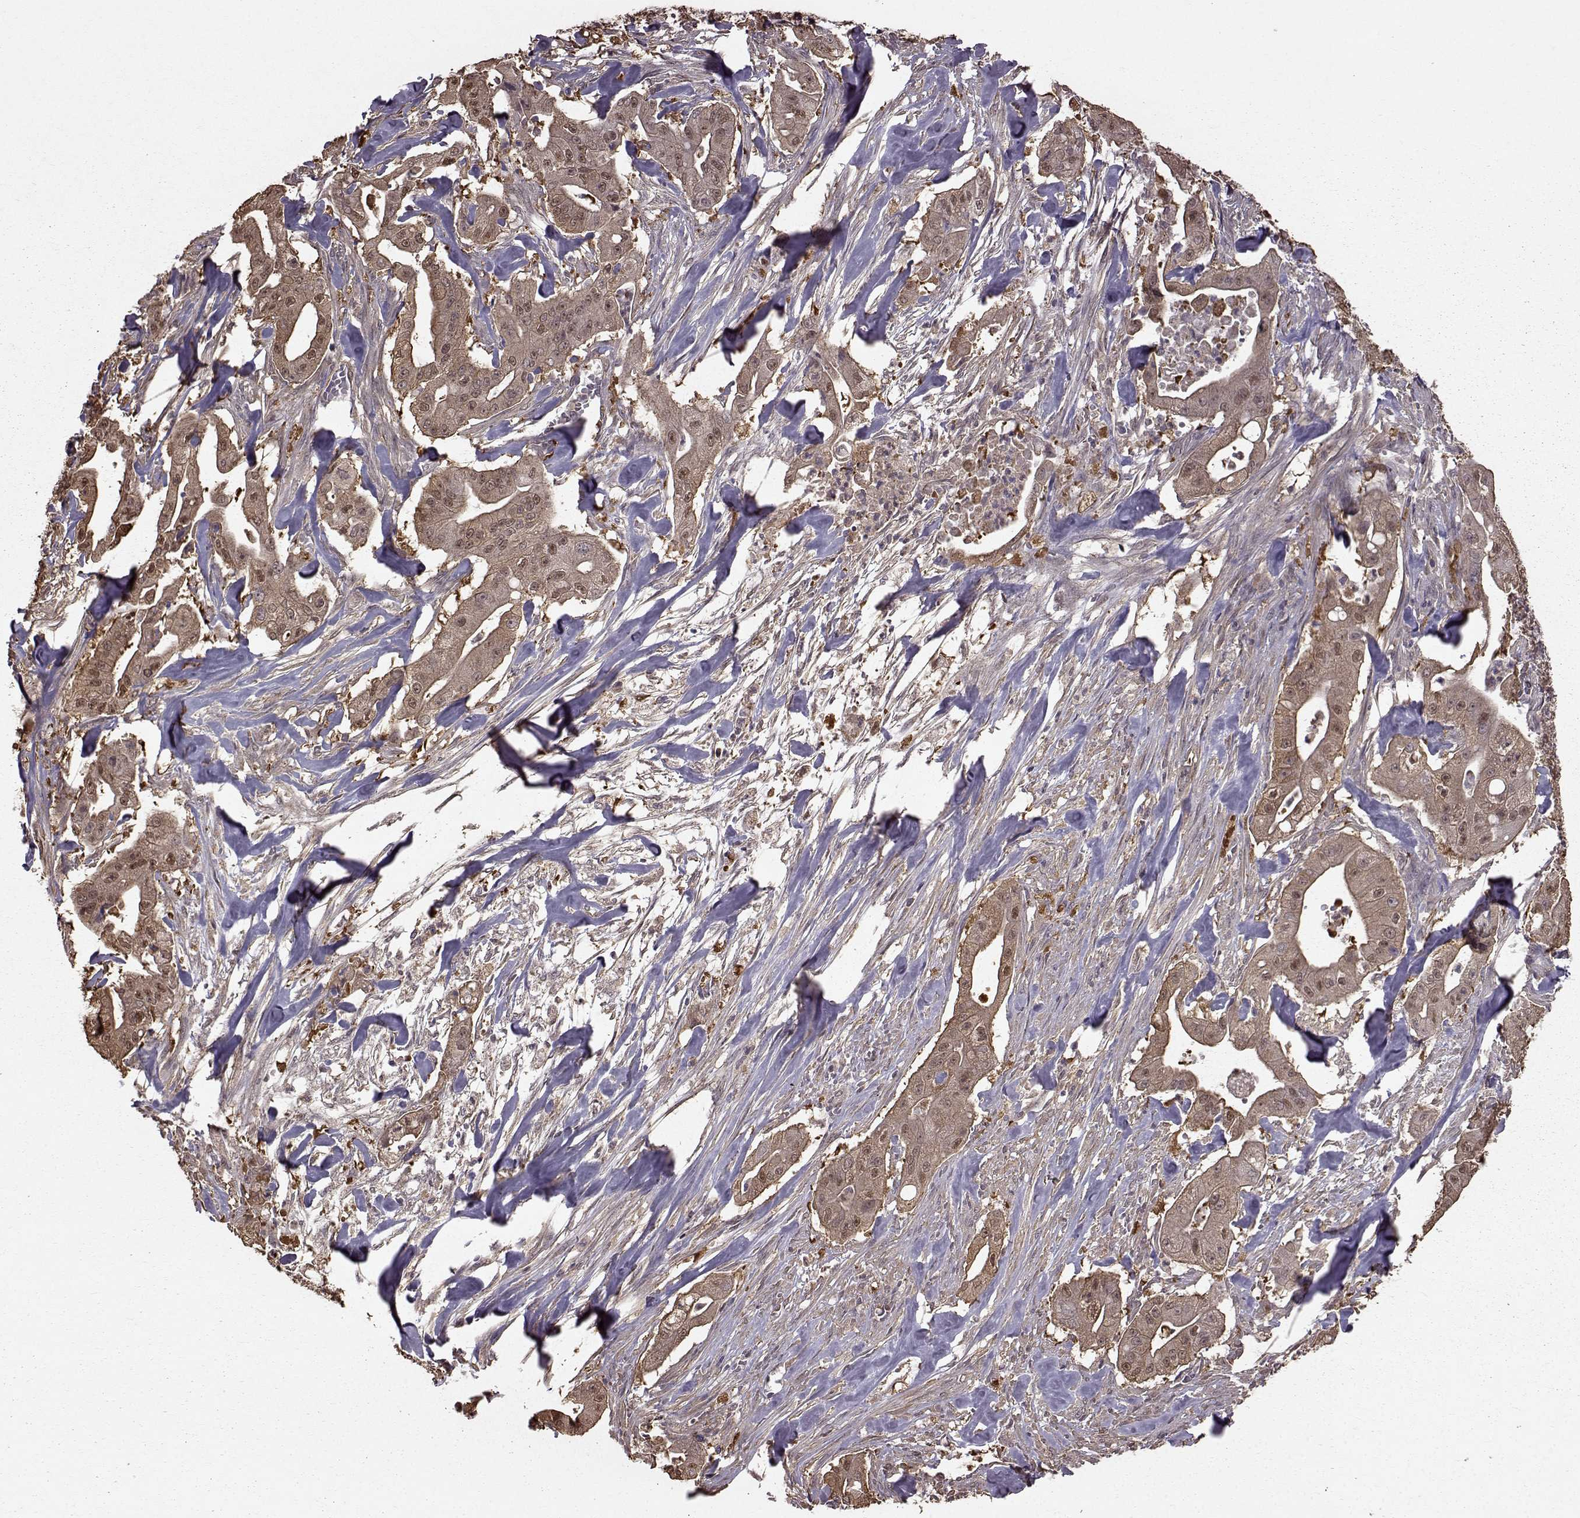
{"staining": {"intensity": "moderate", "quantity": "25%-75%", "location": "cytoplasmic/membranous"}, "tissue": "pancreatic cancer", "cell_type": "Tumor cells", "image_type": "cancer", "snomed": [{"axis": "morphology", "description": "Normal tissue, NOS"}, {"axis": "morphology", "description": "Inflammation, NOS"}, {"axis": "morphology", "description": "Adenocarcinoma, NOS"}, {"axis": "topography", "description": "Pancreas"}], "caption": "IHC image of neoplastic tissue: human pancreatic adenocarcinoma stained using immunohistochemistry (IHC) exhibits medium levels of moderate protein expression localized specifically in the cytoplasmic/membranous of tumor cells, appearing as a cytoplasmic/membranous brown color.", "gene": "NME1-NME2", "patient": {"sex": "male", "age": 57}}